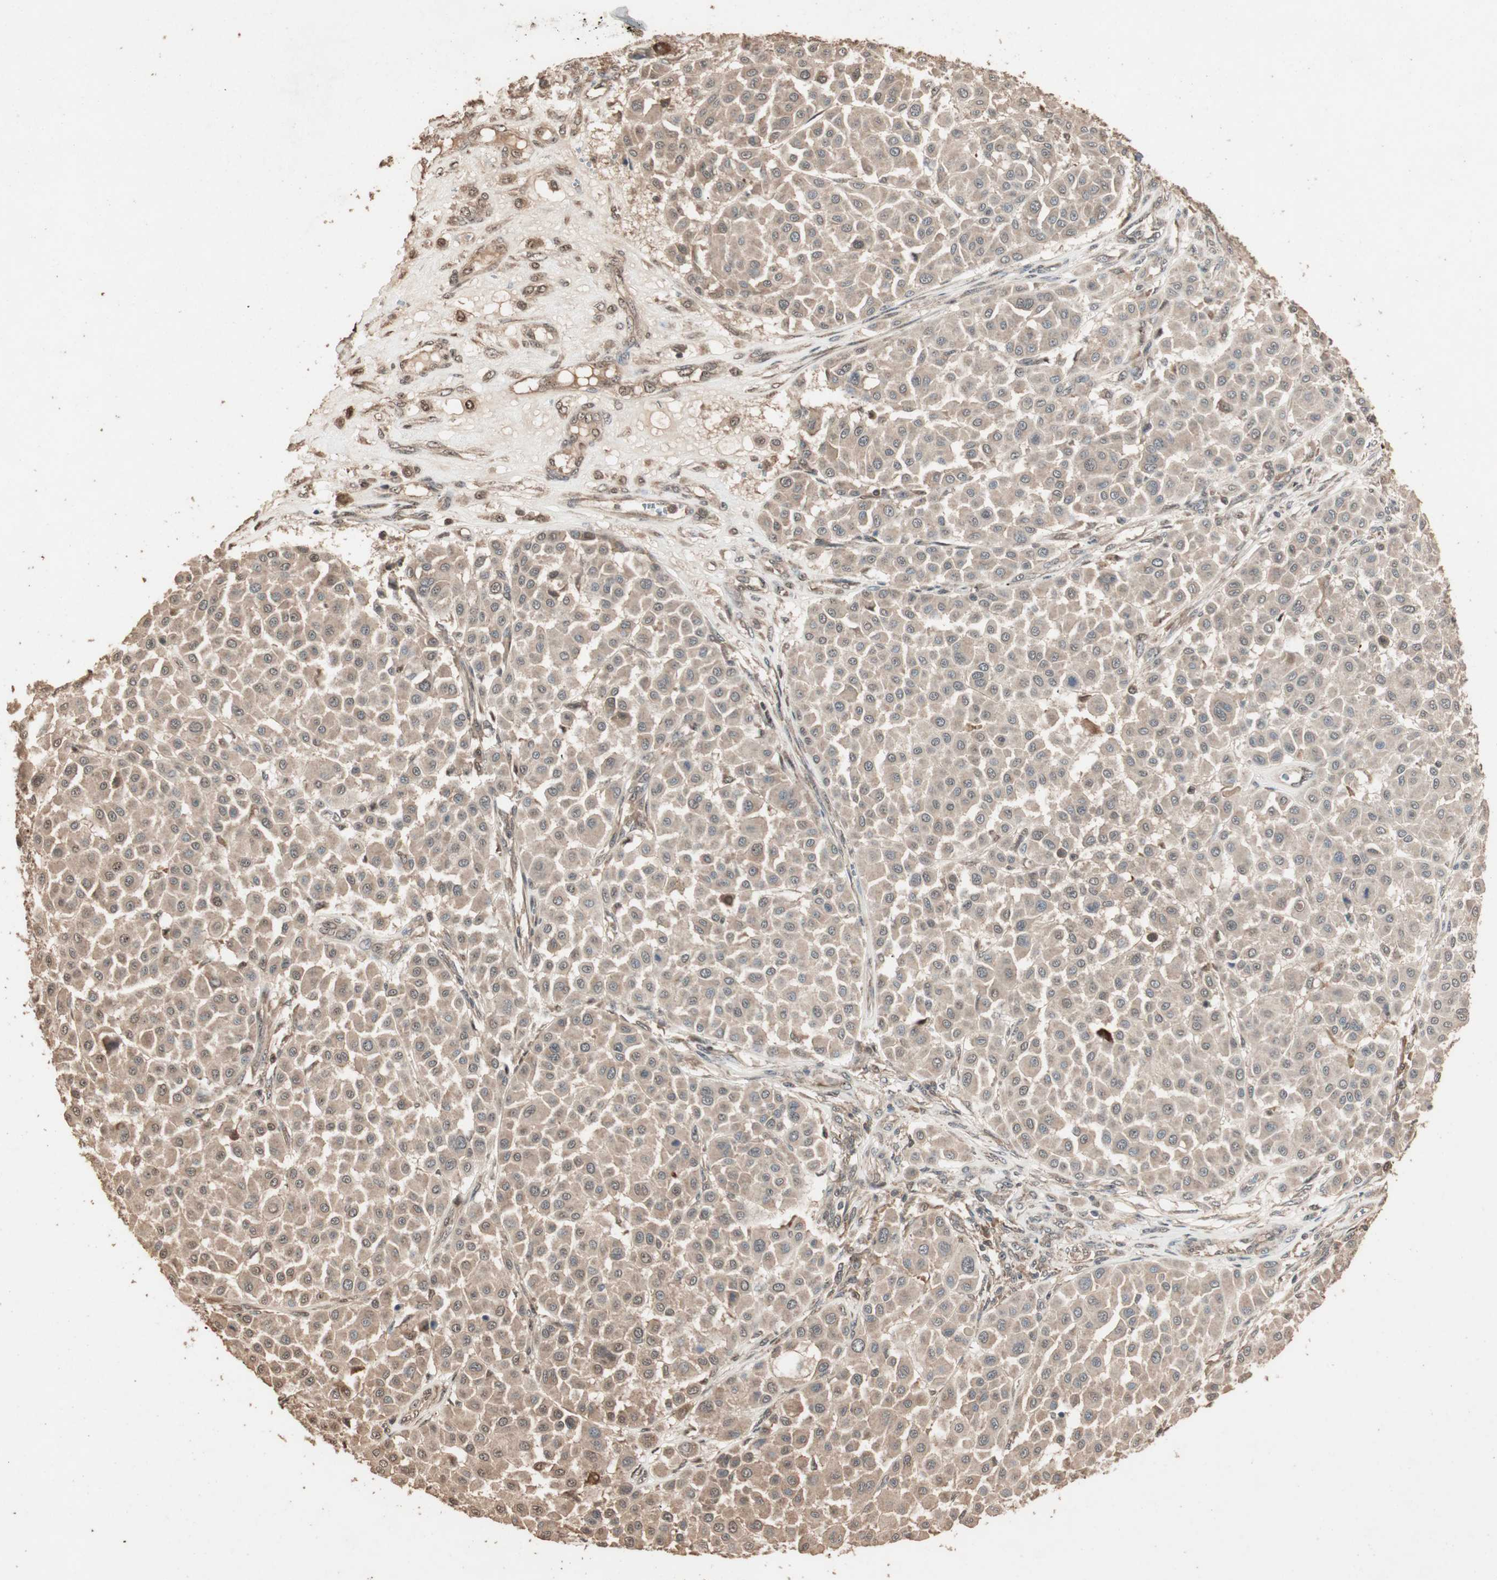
{"staining": {"intensity": "weak", "quantity": ">75%", "location": "cytoplasmic/membranous"}, "tissue": "melanoma", "cell_type": "Tumor cells", "image_type": "cancer", "snomed": [{"axis": "morphology", "description": "Malignant melanoma, Metastatic site"}, {"axis": "topography", "description": "Soft tissue"}], "caption": "Protein staining exhibits weak cytoplasmic/membranous positivity in approximately >75% of tumor cells in melanoma. (DAB (3,3'-diaminobenzidine) IHC with brightfield microscopy, high magnification).", "gene": "USP20", "patient": {"sex": "male", "age": 41}}